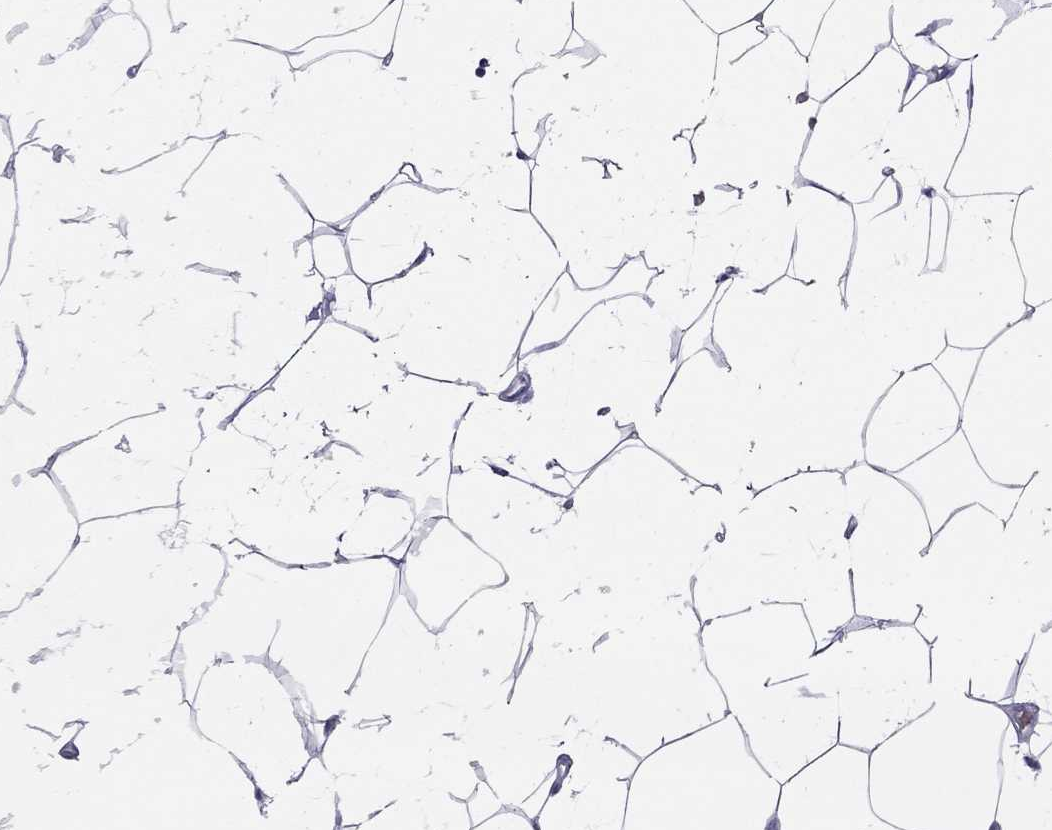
{"staining": {"intensity": "negative", "quantity": "none", "location": "none"}, "tissue": "breast", "cell_type": "Adipocytes", "image_type": "normal", "snomed": [{"axis": "morphology", "description": "Normal tissue, NOS"}, {"axis": "topography", "description": "Breast"}], "caption": "Immunohistochemistry histopathology image of normal breast: human breast stained with DAB (3,3'-diaminobenzidine) demonstrates no significant protein staining in adipocytes.", "gene": "TSHB", "patient": {"sex": "female", "age": 32}}